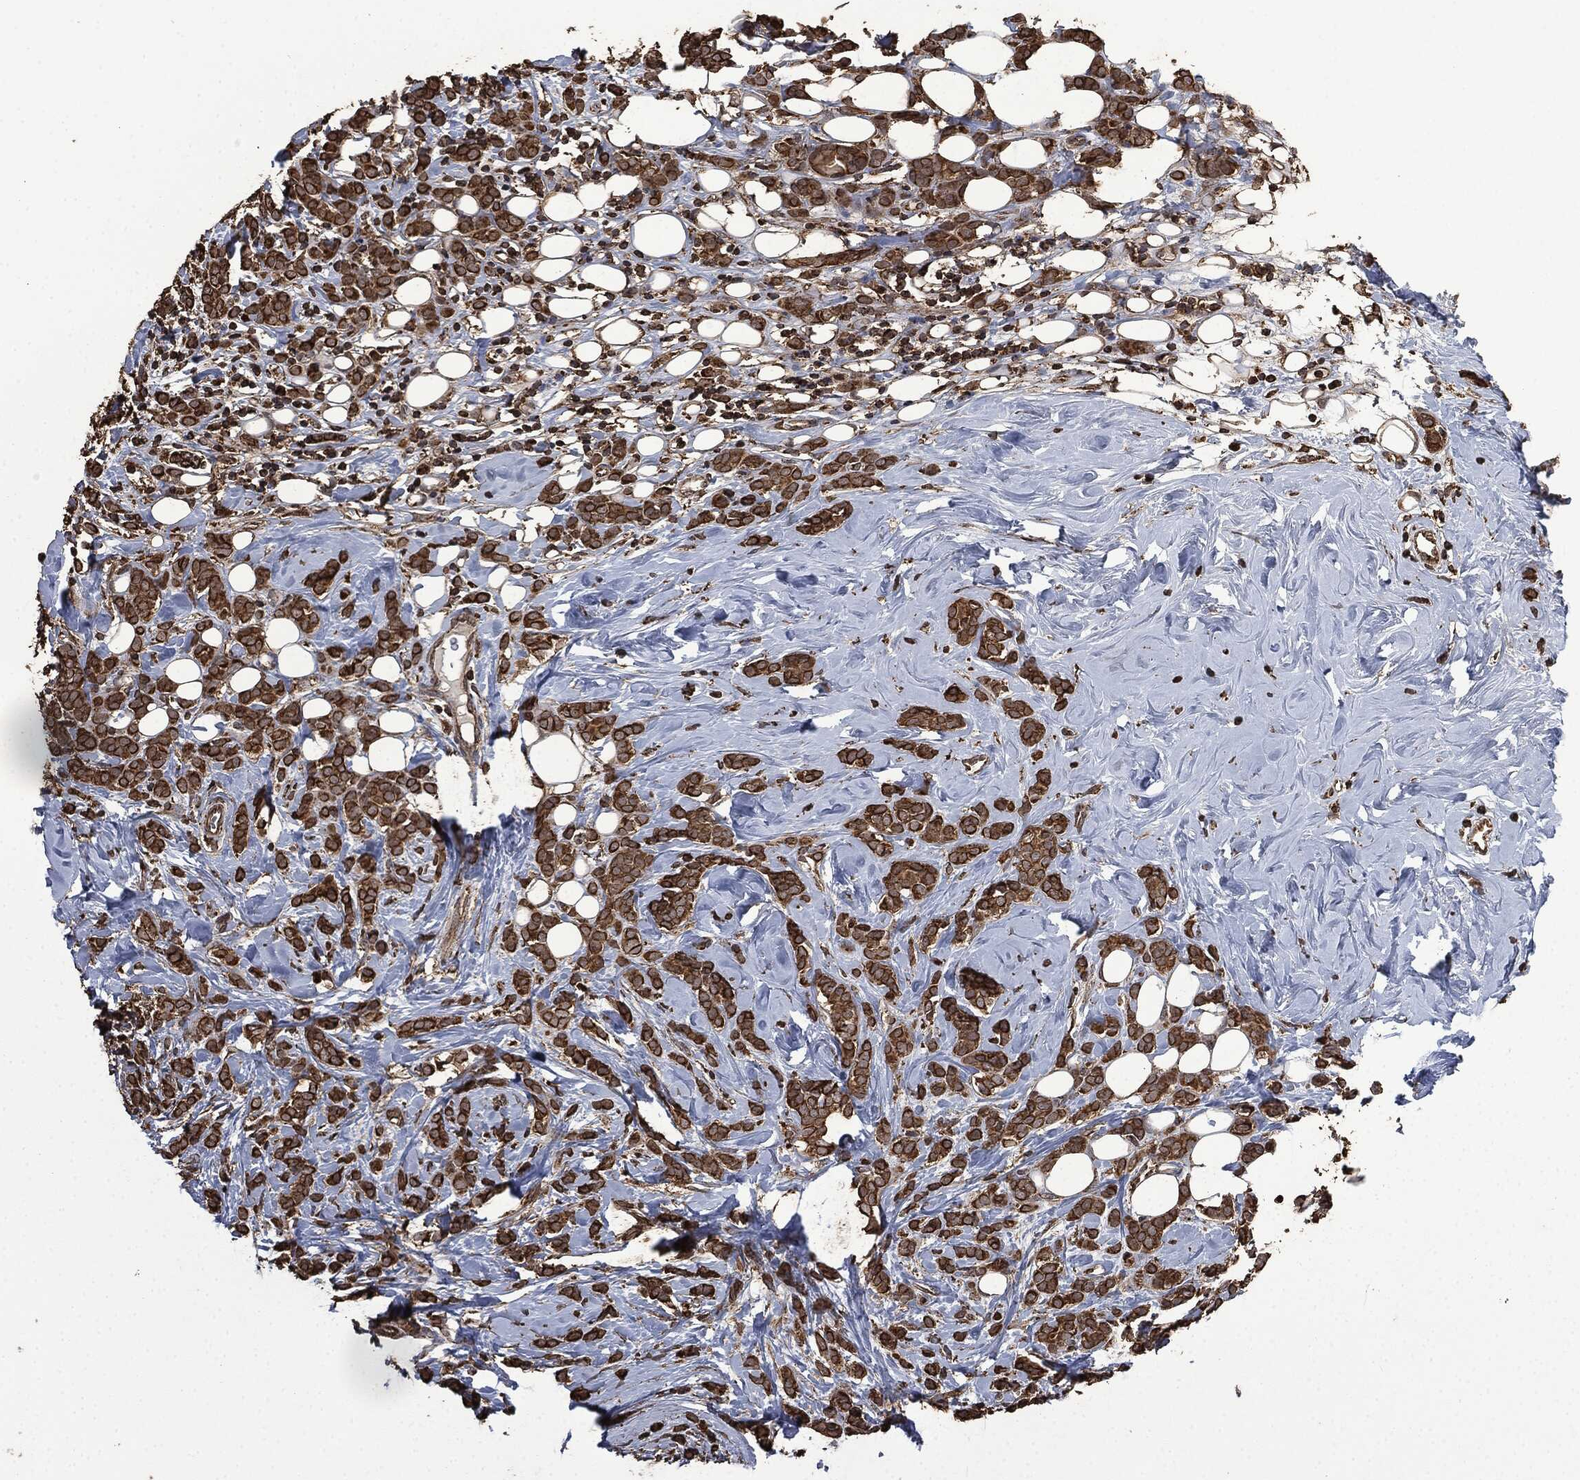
{"staining": {"intensity": "strong", "quantity": ">75%", "location": "cytoplasmic/membranous"}, "tissue": "breast cancer", "cell_type": "Tumor cells", "image_type": "cancer", "snomed": [{"axis": "morphology", "description": "Lobular carcinoma"}, {"axis": "topography", "description": "Breast"}], "caption": "Strong cytoplasmic/membranous protein staining is identified in about >75% of tumor cells in breast lobular carcinoma.", "gene": "LIG3", "patient": {"sex": "female", "age": 49}}